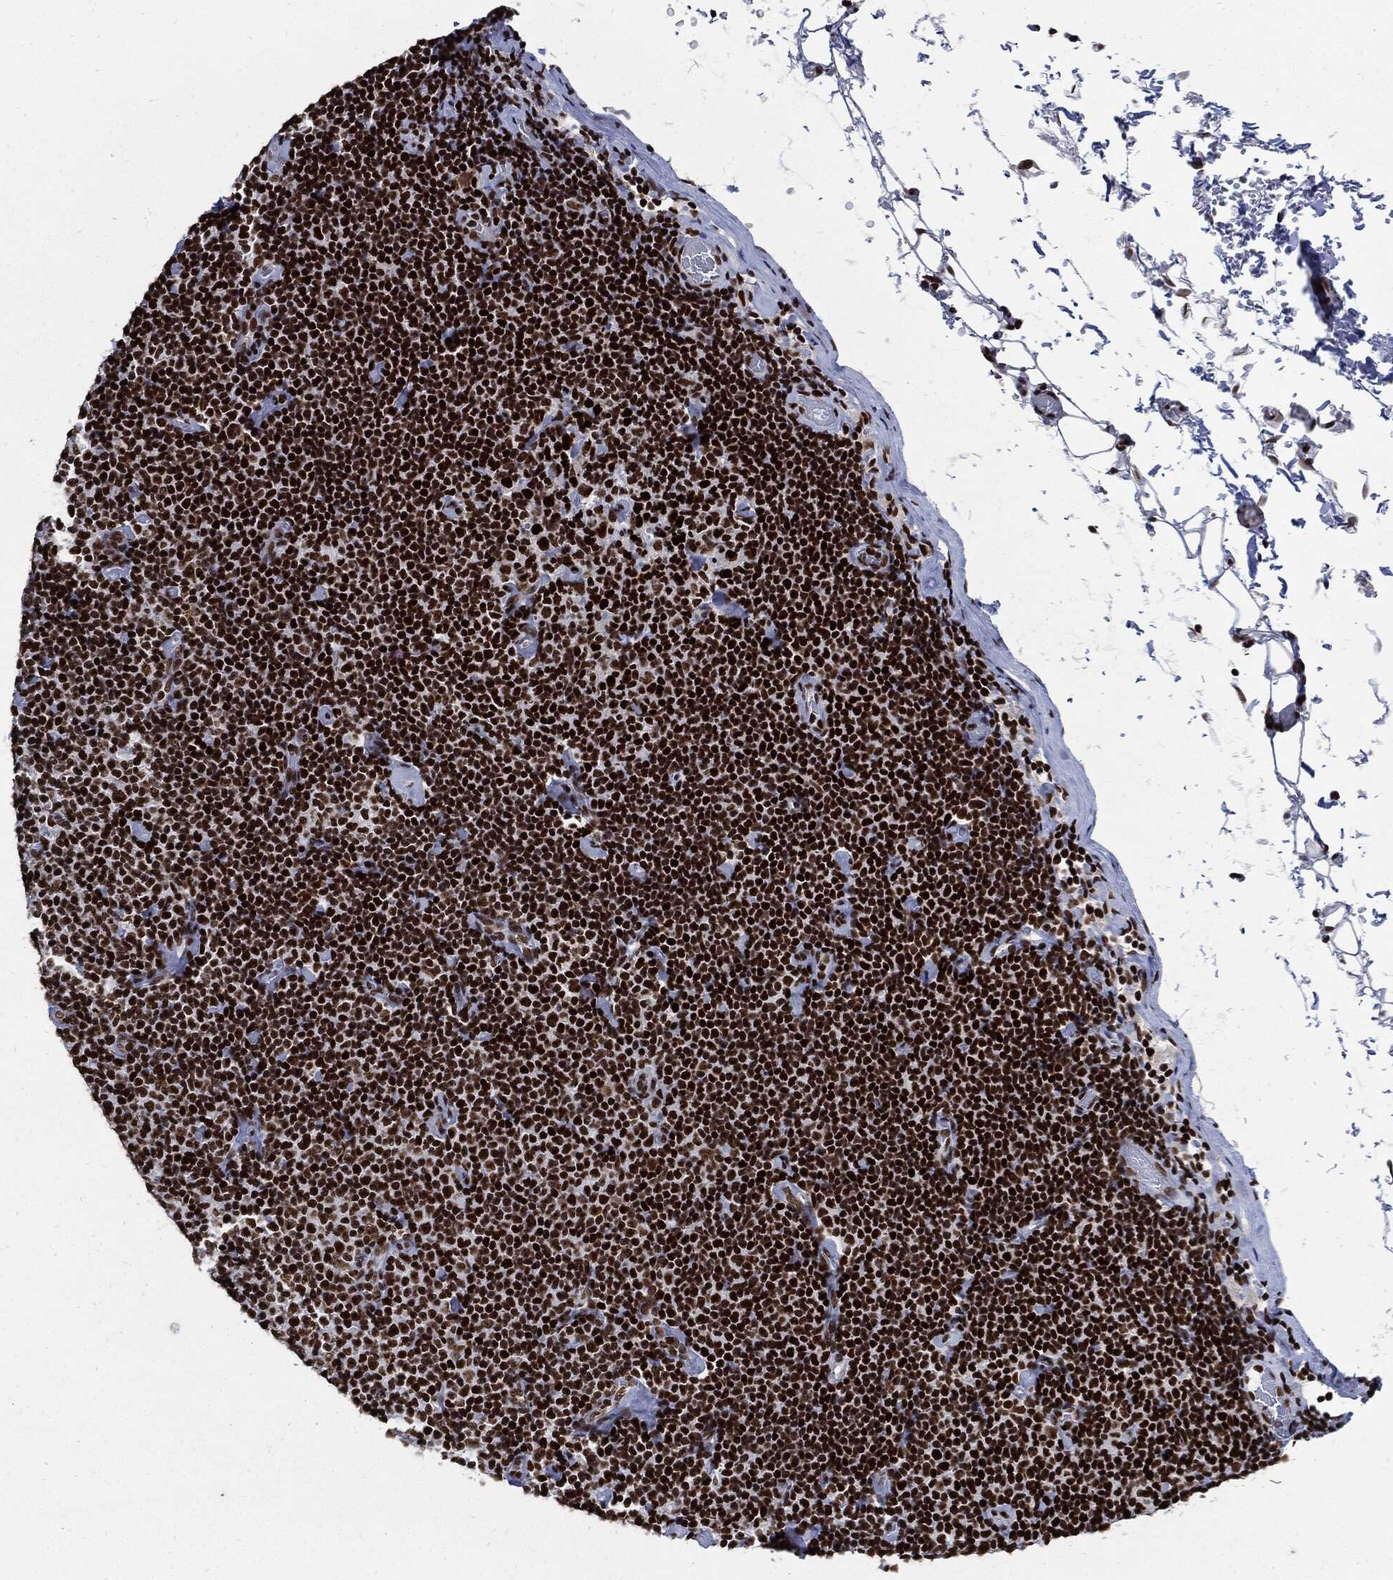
{"staining": {"intensity": "strong", "quantity": ">75%", "location": "nuclear"}, "tissue": "lymphoma", "cell_type": "Tumor cells", "image_type": "cancer", "snomed": [{"axis": "morphology", "description": "Malignant lymphoma, non-Hodgkin's type, Low grade"}, {"axis": "topography", "description": "Lymph node"}], "caption": "Immunohistochemical staining of human low-grade malignant lymphoma, non-Hodgkin's type reveals high levels of strong nuclear expression in about >75% of tumor cells.", "gene": "TERF2", "patient": {"sex": "male", "age": 81}}